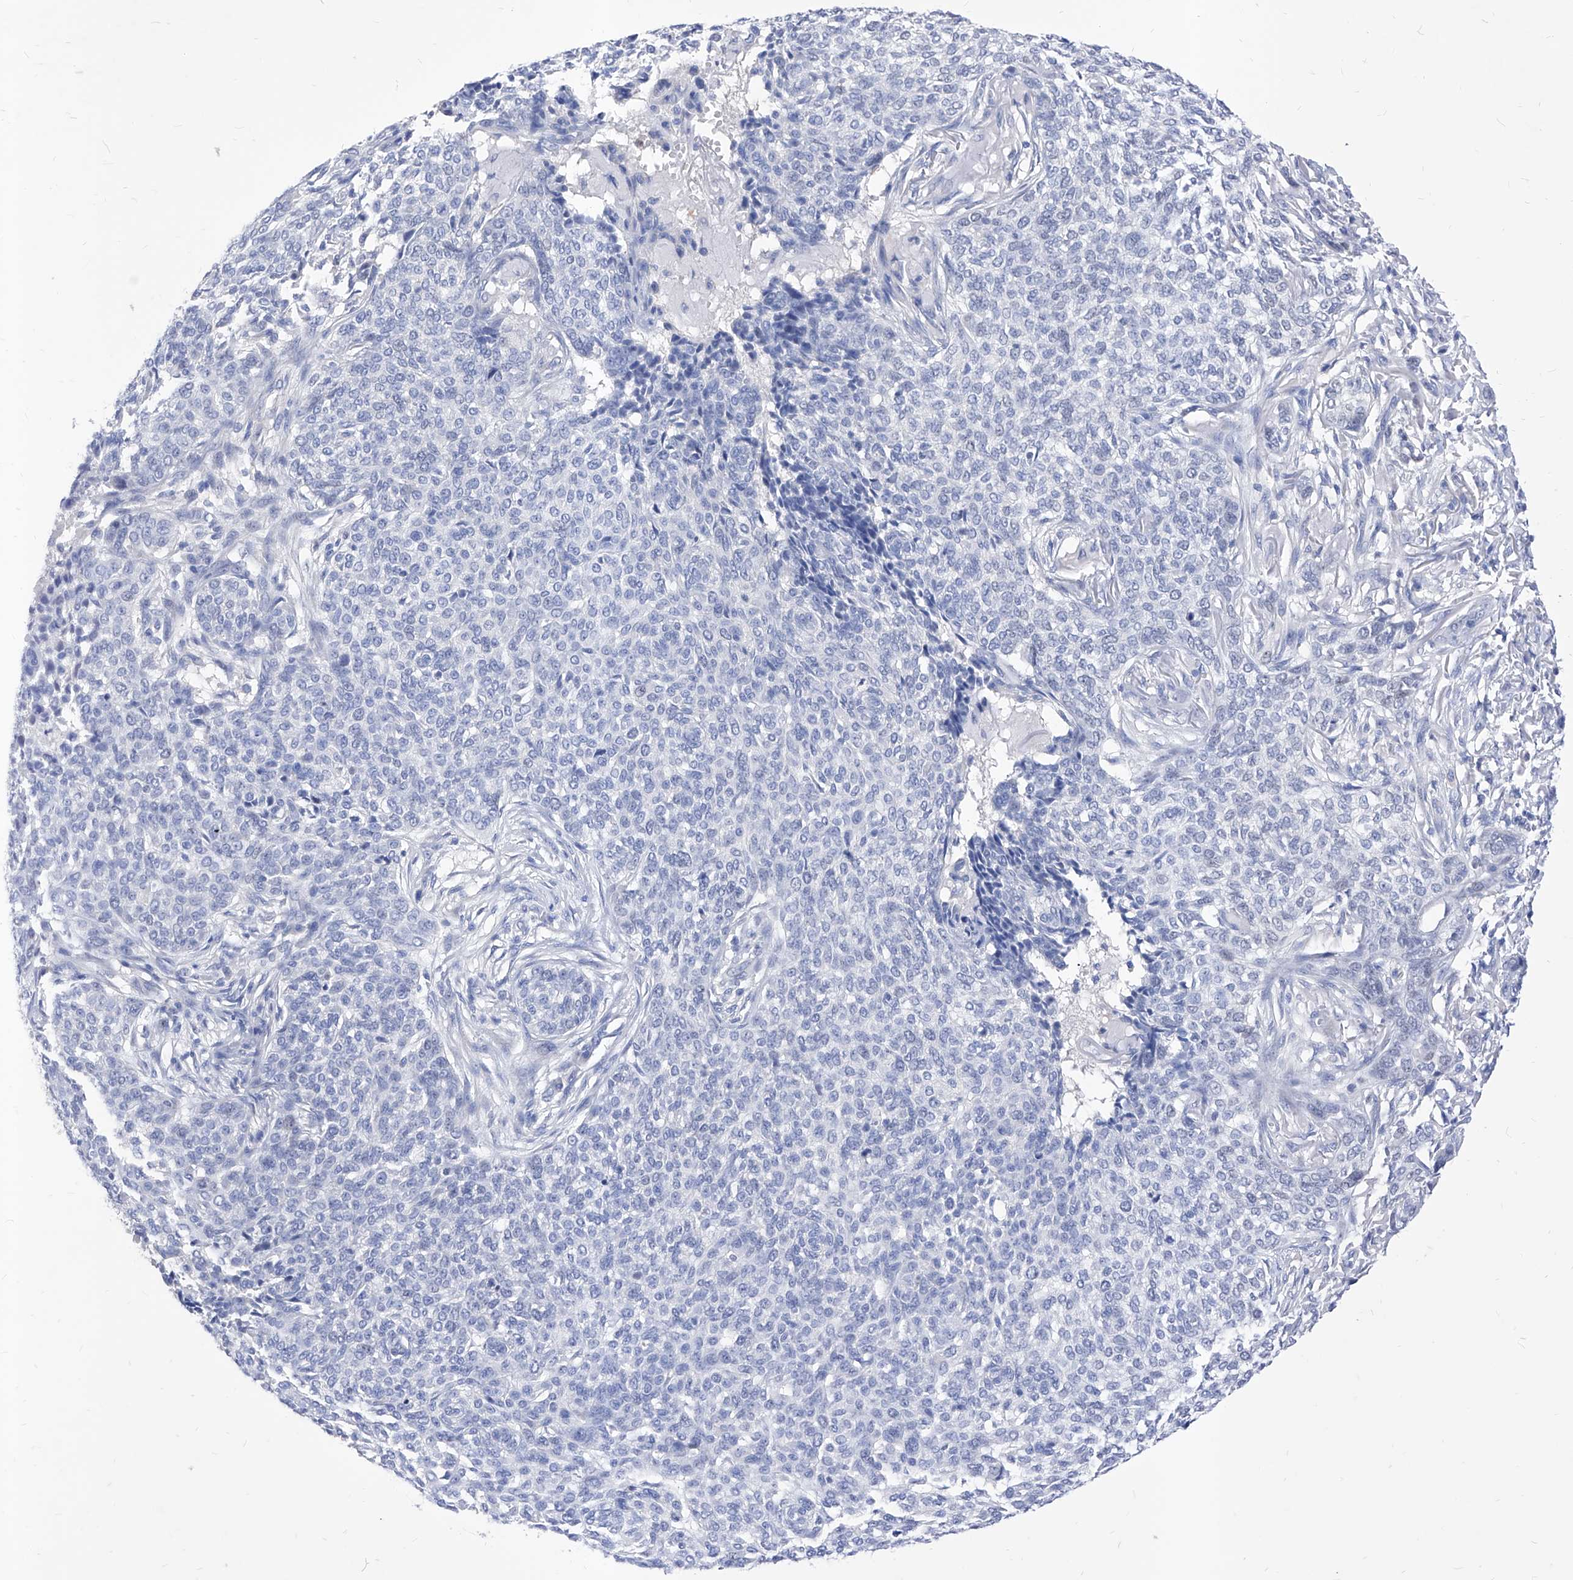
{"staining": {"intensity": "negative", "quantity": "none", "location": "none"}, "tissue": "skin cancer", "cell_type": "Tumor cells", "image_type": "cancer", "snomed": [{"axis": "morphology", "description": "Basal cell carcinoma"}, {"axis": "topography", "description": "Skin"}], "caption": "Protein analysis of skin basal cell carcinoma displays no significant expression in tumor cells.", "gene": "VAX1", "patient": {"sex": "male", "age": 85}}